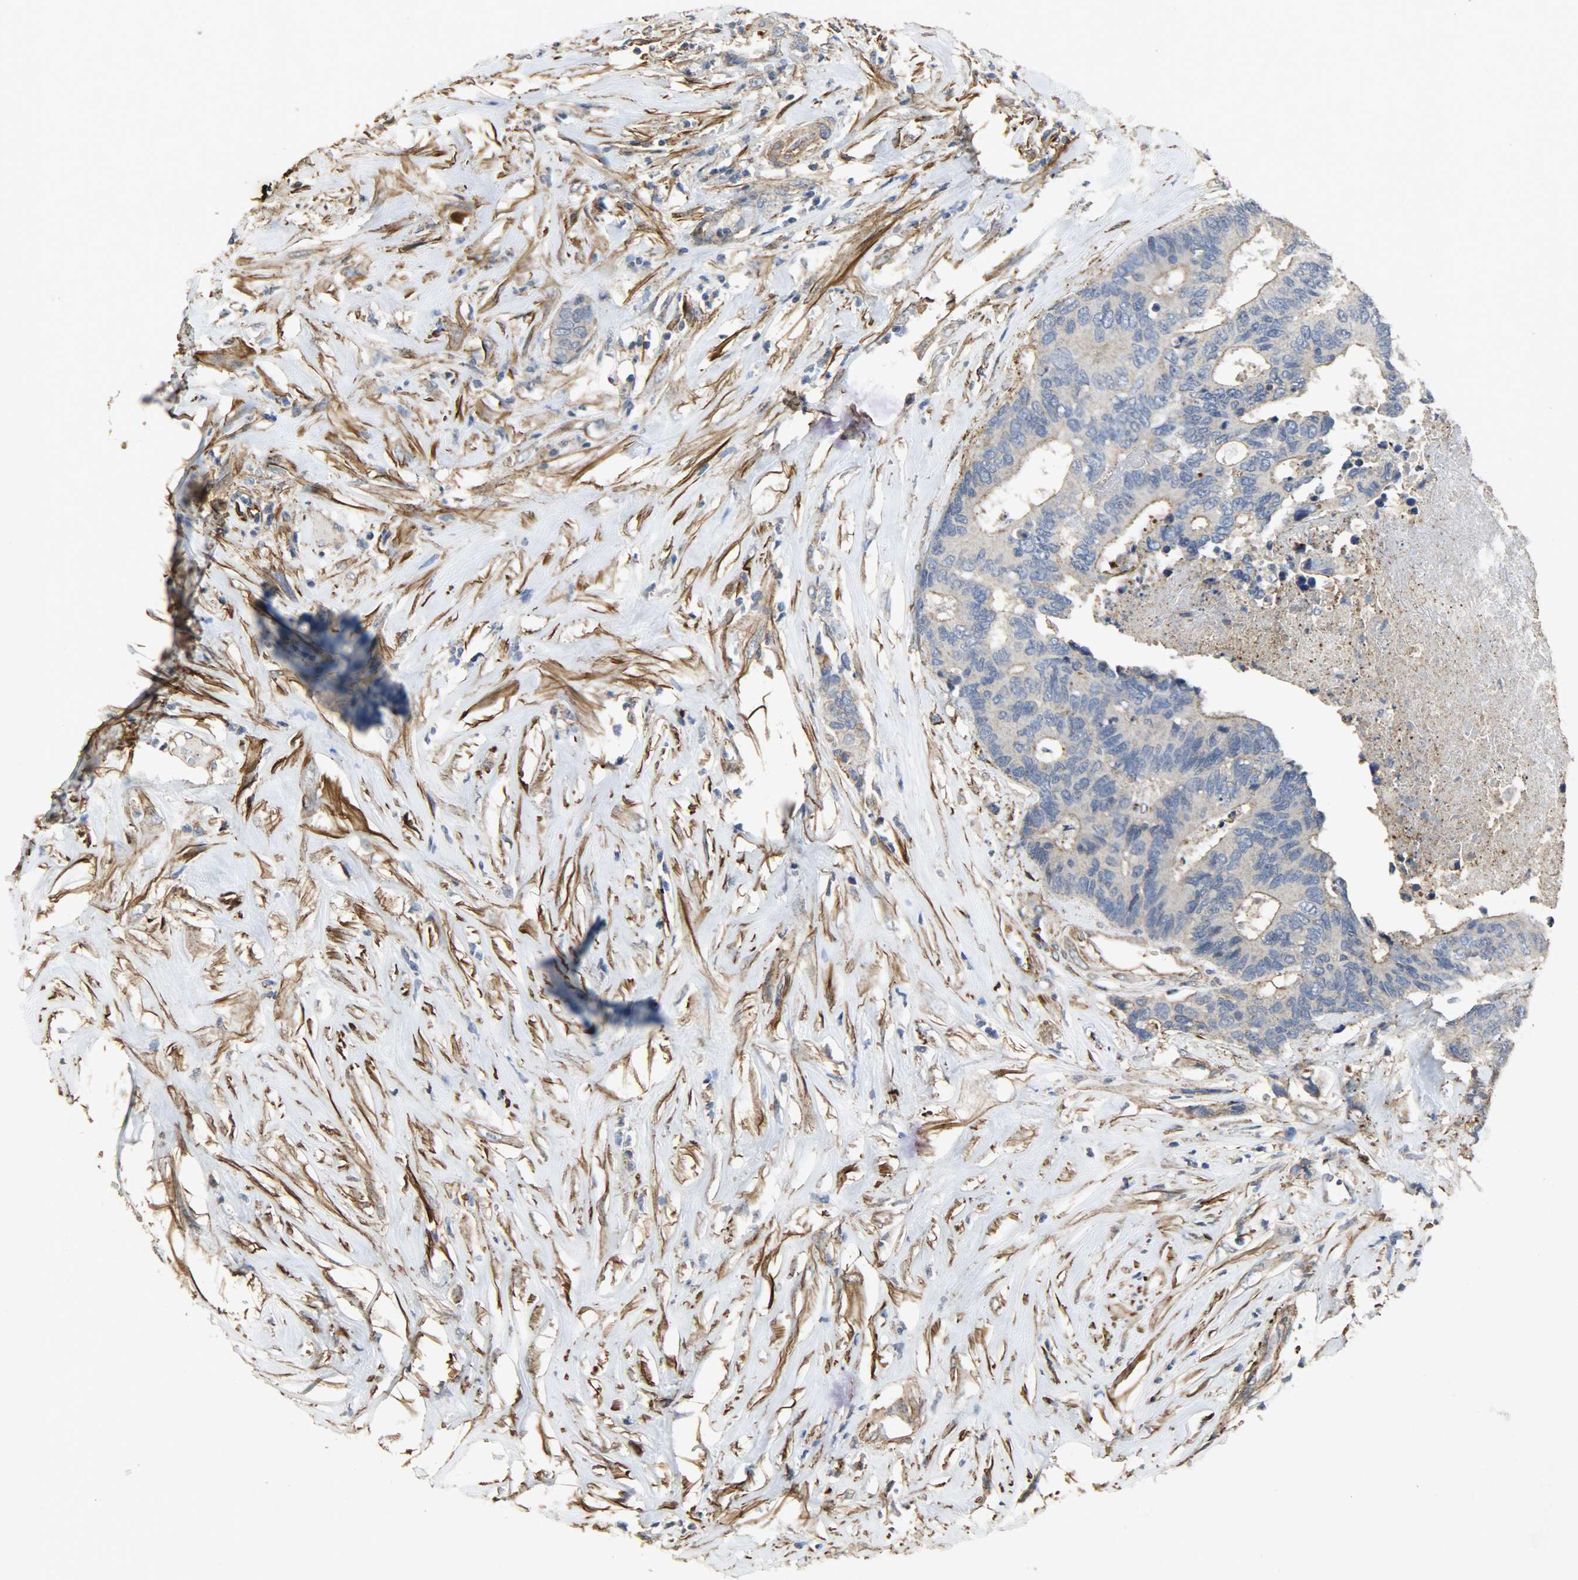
{"staining": {"intensity": "weak", "quantity": "<25%", "location": "cytoplasmic/membranous"}, "tissue": "colorectal cancer", "cell_type": "Tumor cells", "image_type": "cancer", "snomed": [{"axis": "morphology", "description": "Adenocarcinoma, NOS"}, {"axis": "topography", "description": "Rectum"}], "caption": "The IHC histopathology image has no significant staining in tumor cells of colorectal cancer tissue.", "gene": "TPM4", "patient": {"sex": "male", "age": 55}}